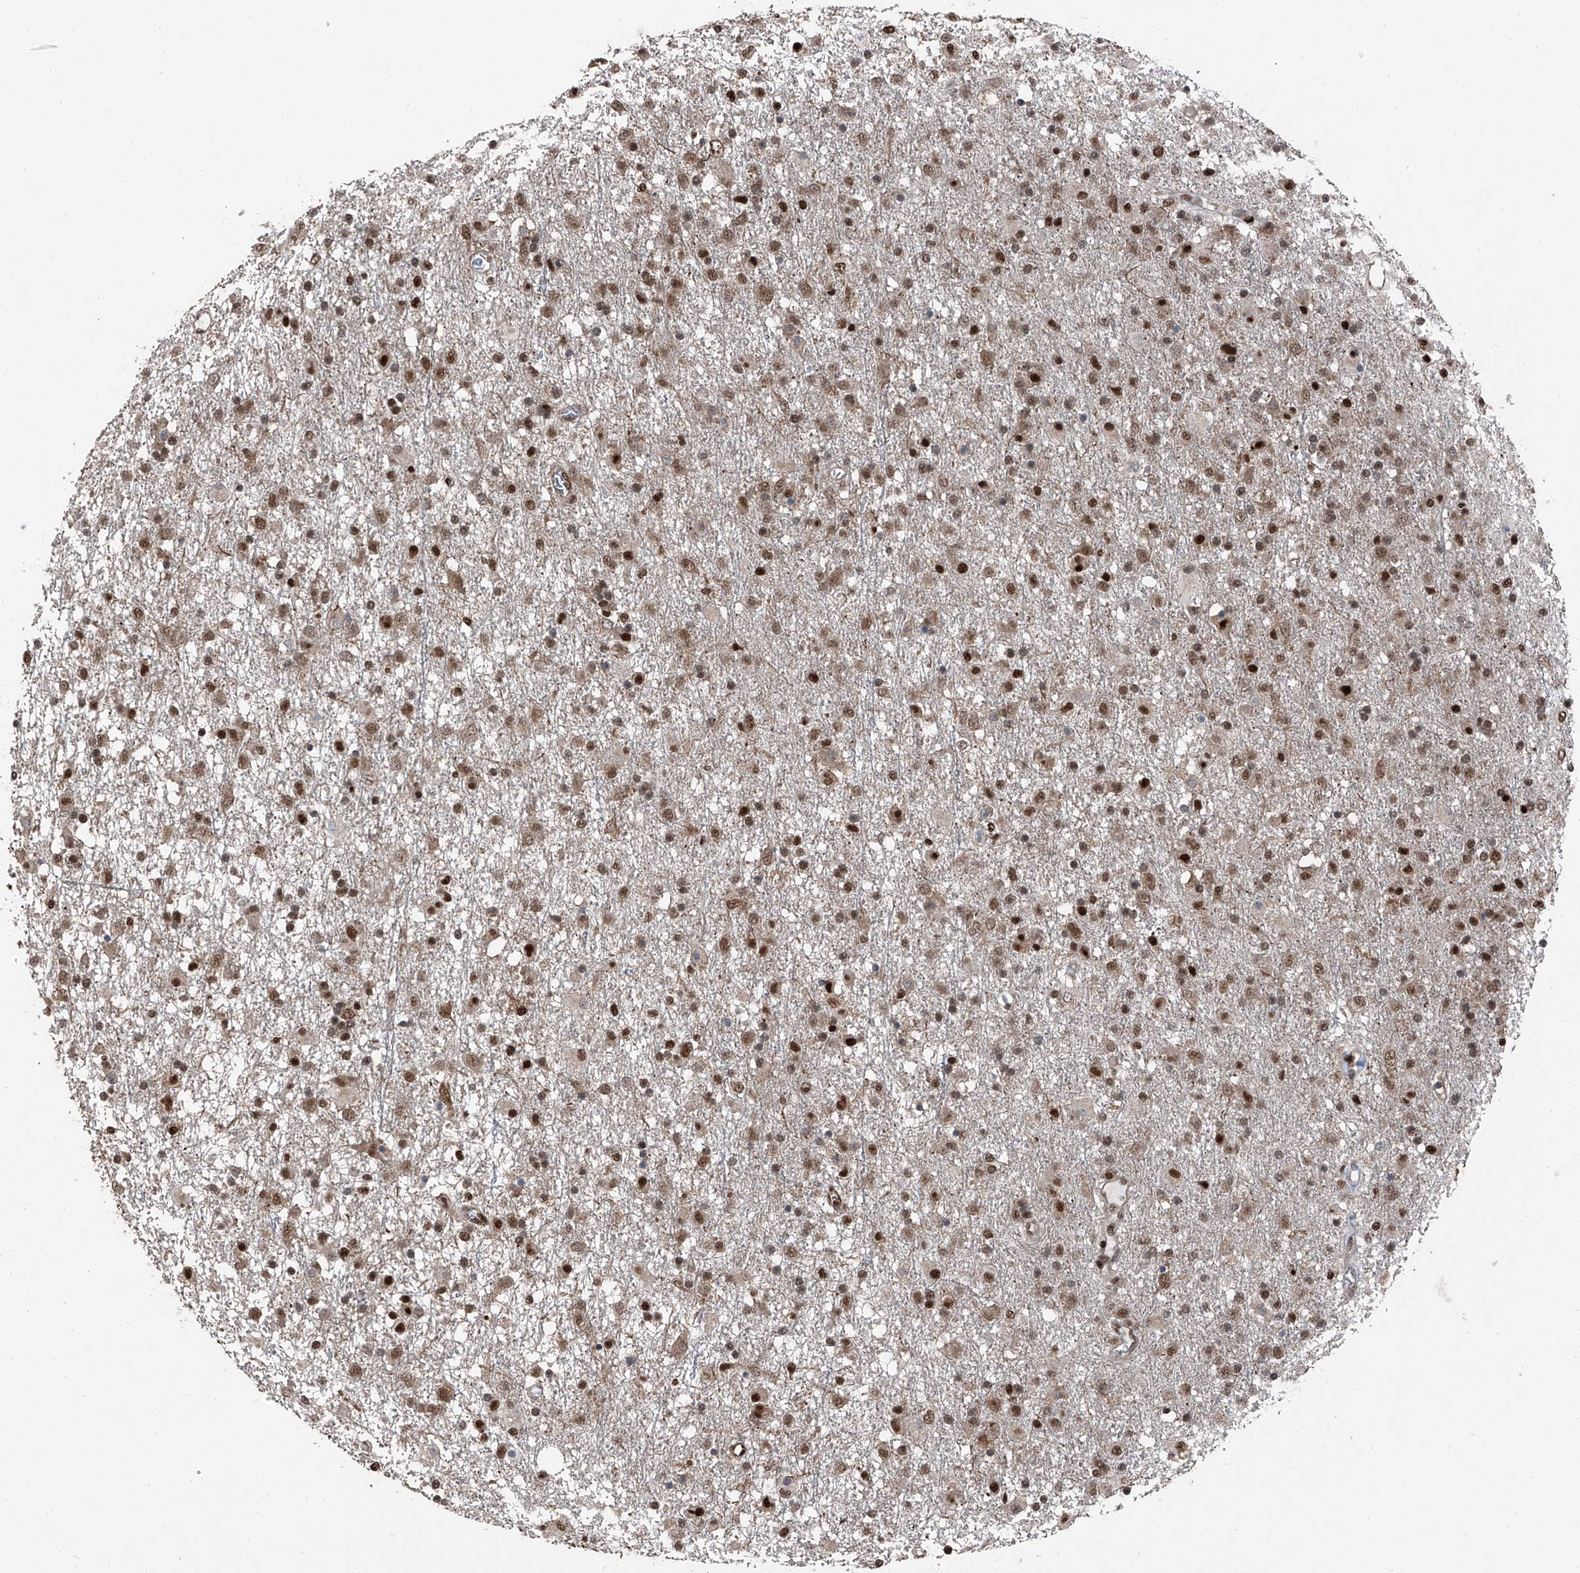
{"staining": {"intensity": "strong", "quantity": ">75%", "location": "nuclear"}, "tissue": "glioma", "cell_type": "Tumor cells", "image_type": "cancer", "snomed": [{"axis": "morphology", "description": "Glioma, malignant, Low grade"}, {"axis": "topography", "description": "Brain"}], "caption": "Immunohistochemistry staining of low-grade glioma (malignant), which exhibits high levels of strong nuclear staining in about >75% of tumor cells indicating strong nuclear protein positivity. The staining was performed using DAB (brown) for protein detection and nuclei were counterstained in hematoxylin (blue).", "gene": "FKBP5", "patient": {"sex": "male", "age": 65}}